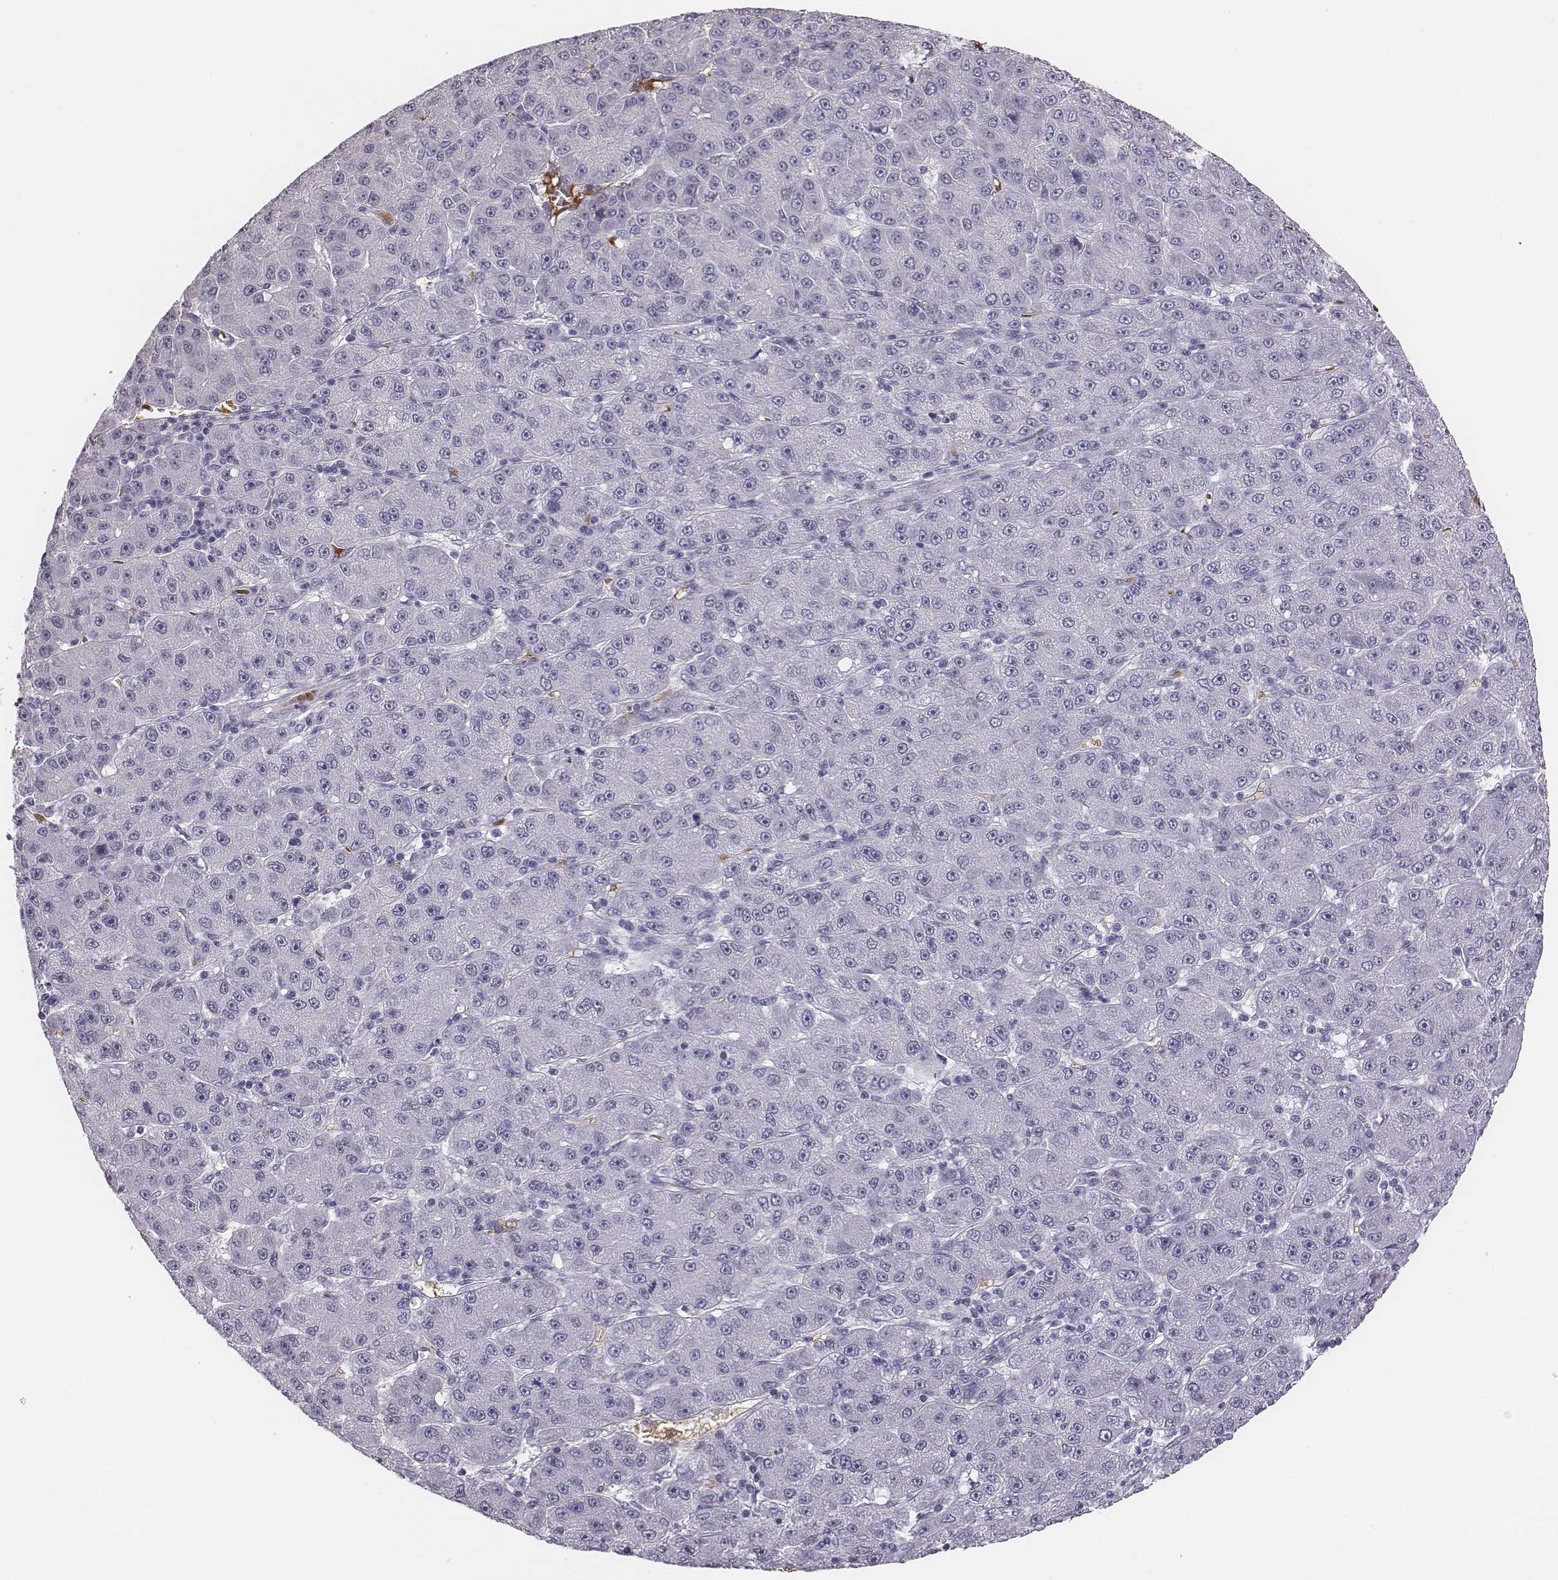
{"staining": {"intensity": "negative", "quantity": "none", "location": "none"}, "tissue": "liver cancer", "cell_type": "Tumor cells", "image_type": "cancer", "snomed": [{"axis": "morphology", "description": "Carcinoma, Hepatocellular, NOS"}, {"axis": "topography", "description": "Liver"}], "caption": "High magnification brightfield microscopy of liver cancer (hepatocellular carcinoma) stained with DAB (3,3'-diaminobenzidine) (brown) and counterstained with hematoxylin (blue): tumor cells show no significant staining. (DAB immunohistochemistry visualized using brightfield microscopy, high magnification).", "gene": "HBZ", "patient": {"sex": "male", "age": 67}}